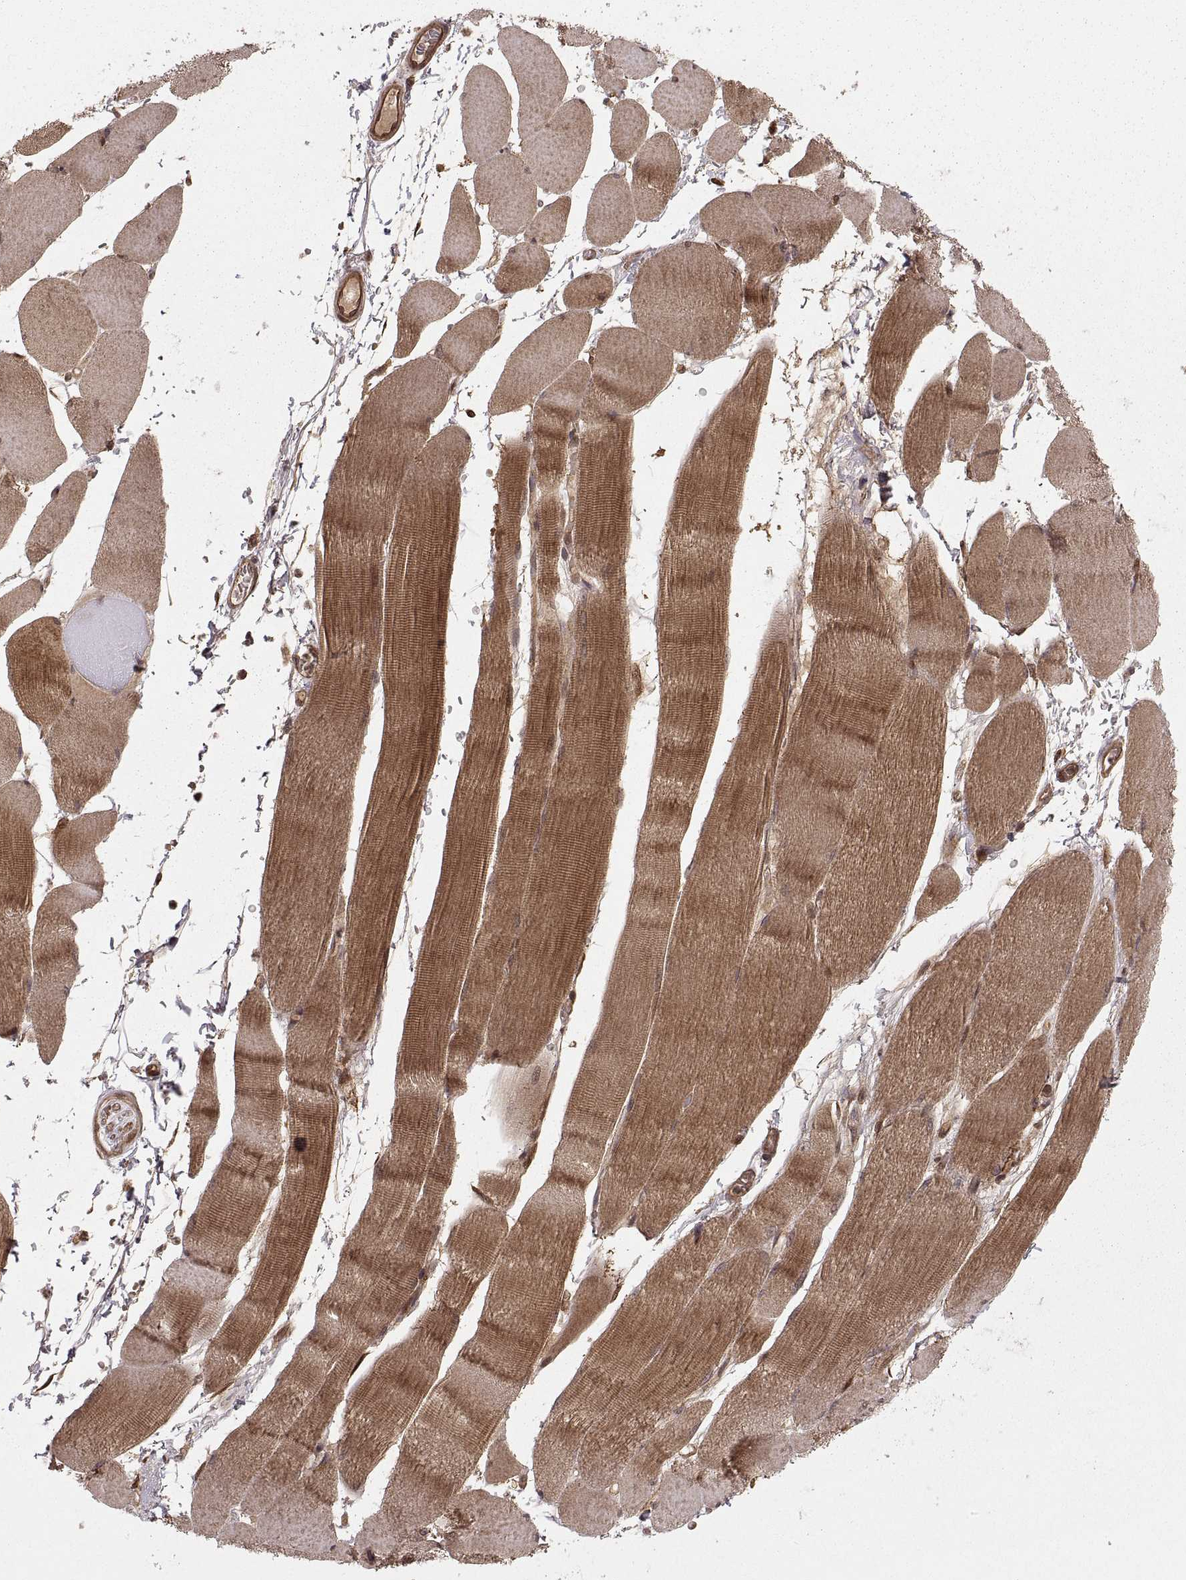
{"staining": {"intensity": "moderate", "quantity": ">75%", "location": "cytoplasmic/membranous,nuclear"}, "tissue": "skeletal muscle", "cell_type": "Myocytes", "image_type": "normal", "snomed": [{"axis": "morphology", "description": "Normal tissue, NOS"}, {"axis": "topography", "description": "Skeletal muscle"}], "caption": "Myocytes display medium levels of moderate cytoplasmic/membranous,nuclear positivity in about >75% of cells in normal human skeletal muscle. Nuclei are stained in blue.", "gene": "DEDD", "patient": {"sex": "male", "age": 56}}